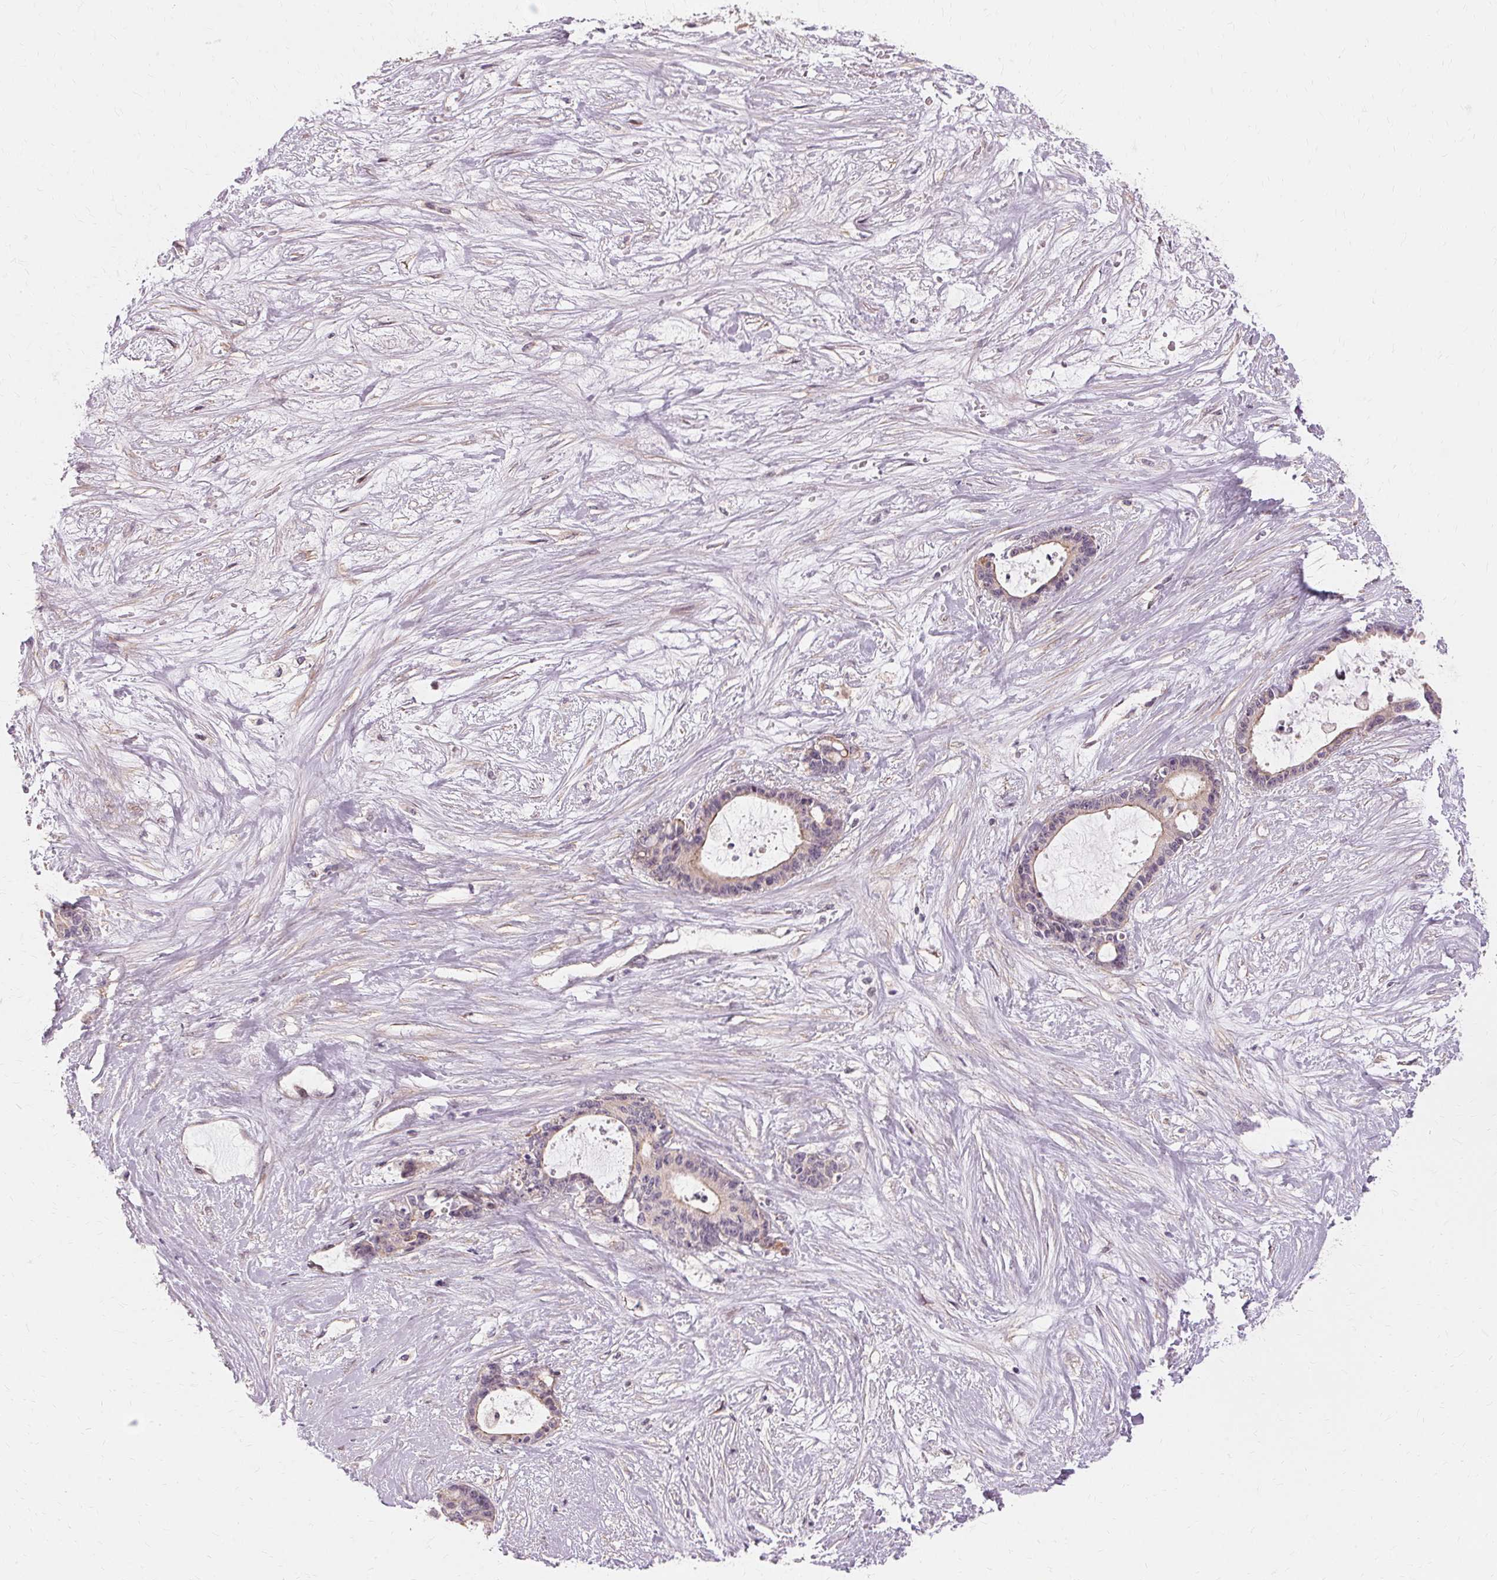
{"staining": {"intensity": "negative", "quantity": "none", "location": "none"}, "tissue": "liver cancer", "cell_type": "Tumor cells", "image_type": "cancer", "snomed": [{"axis": "morphology", "description": "Normal tissue, NOS"}, {"axis": "morphology", "description": "Cholangiocarcinoma"}, {"axis": "topography", "description": "Liver"}, {"axis": "topography", "description": "Peripheral nerve tissue"}], "caption": "Protein analysis of liver cholangiocarcinoma exhibits no significant expression in tumor cells. The staining is performed using DAB brown chromogen with nuclei counter-stained in using hematoxylin.", "gene": "USP8", "patient": {"sex": "female", "age": 73}}